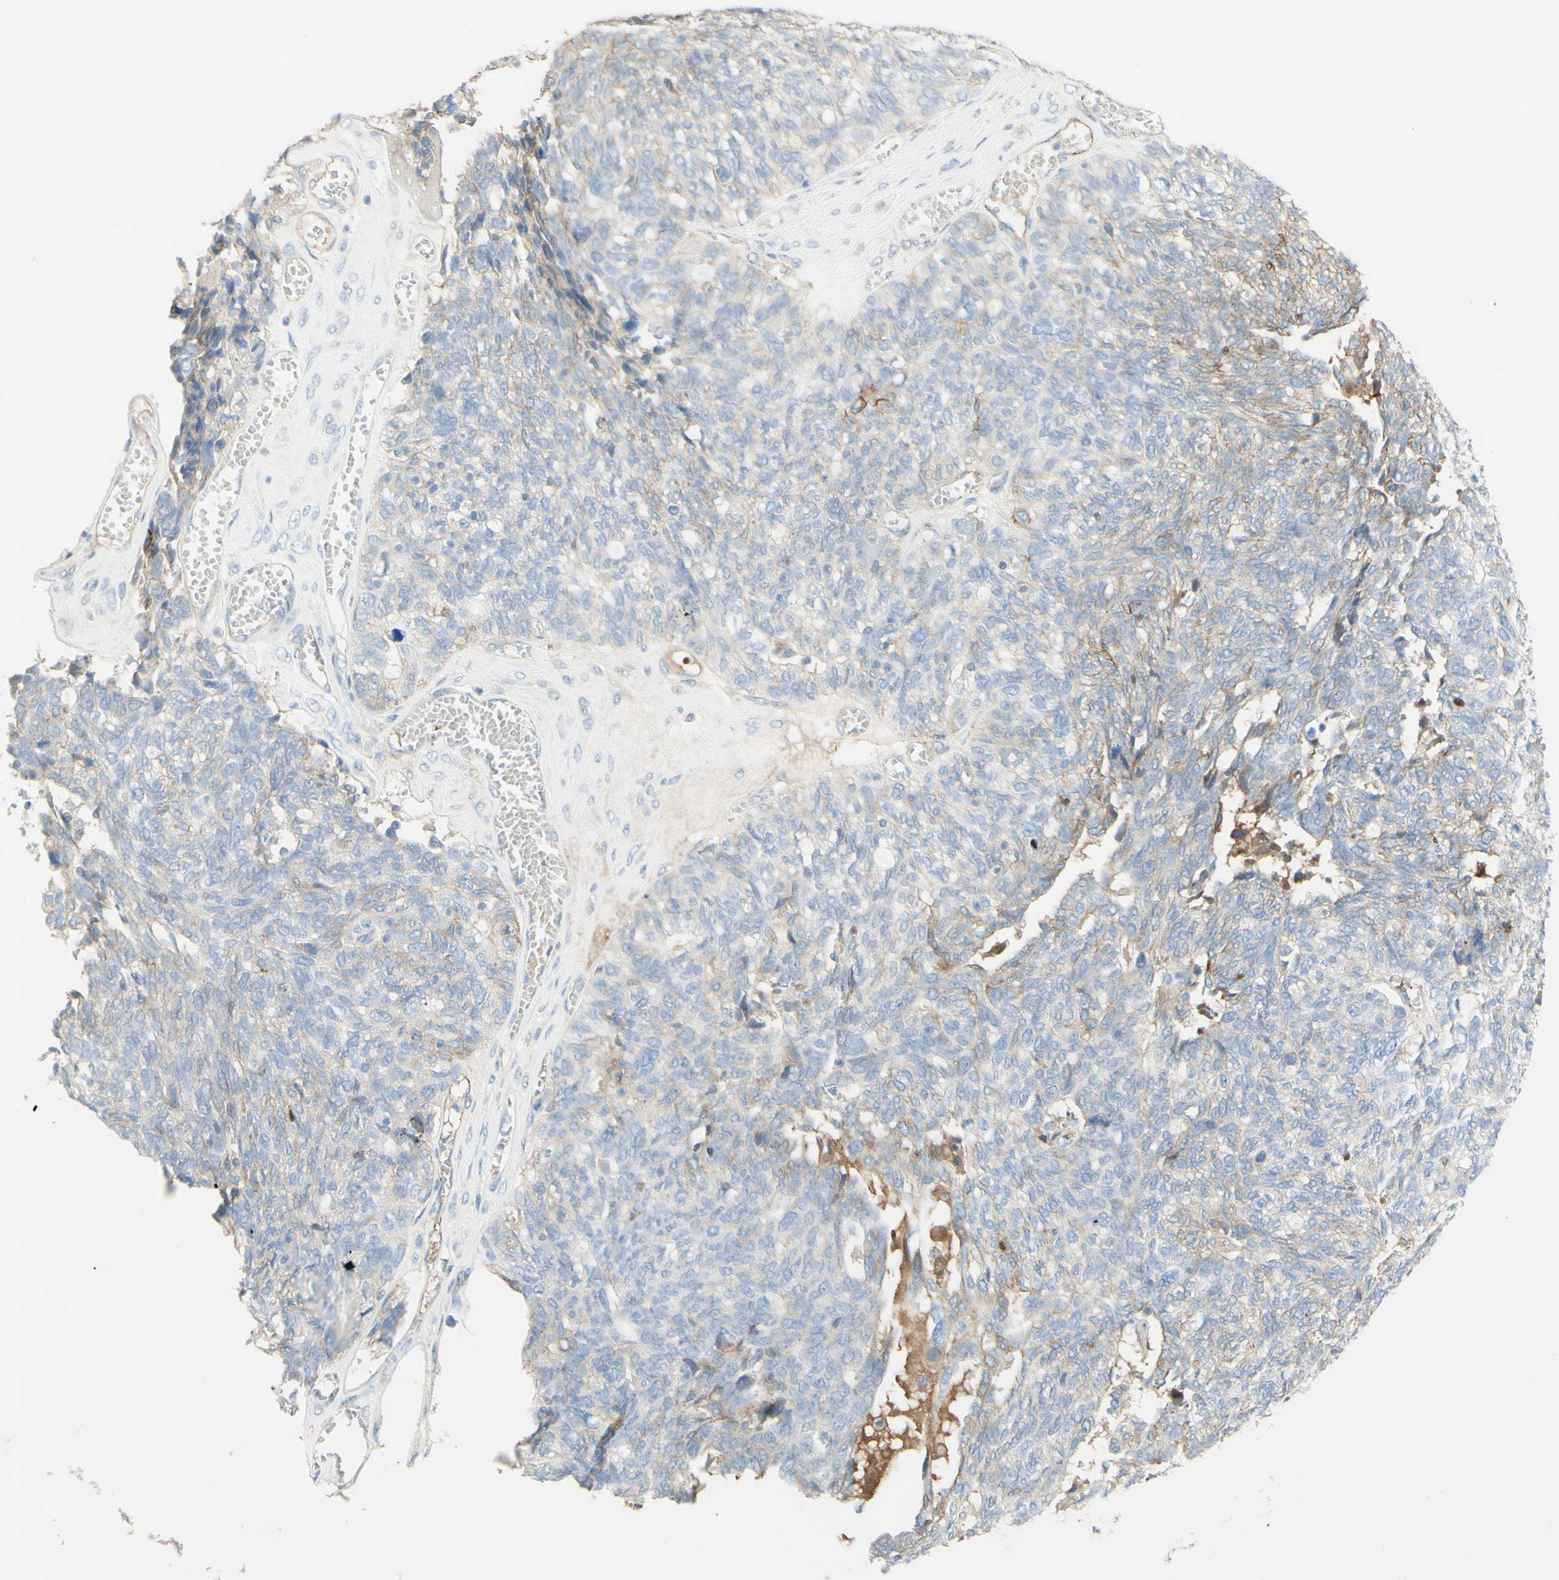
{"staining": {"intensity": "weak", "quantity": "25%-75%", "location": "cytoplasmic/membranous"}, "tissue": "ovarian cancer", "cell_type": "Tumor cells", "image_type": "cancer", "snomed": [{"axis": "morphology", "description": "Cystadenocarcinoma, serous, NOS"}, {"axis": "topography", "description": "Ovary"}], "caption": "A high-resolution micrograph shows immunohistochemistry staining of ovarian serous cystadenocarcinoma, which shows weak cytoplasmic/membranous positivity in approximately 25%-75% of tumor cells. (IHC, brightfield microscopy, high magnification).", "gene": "ALCAM", "patient": {"sex": "female", "age": 79}}